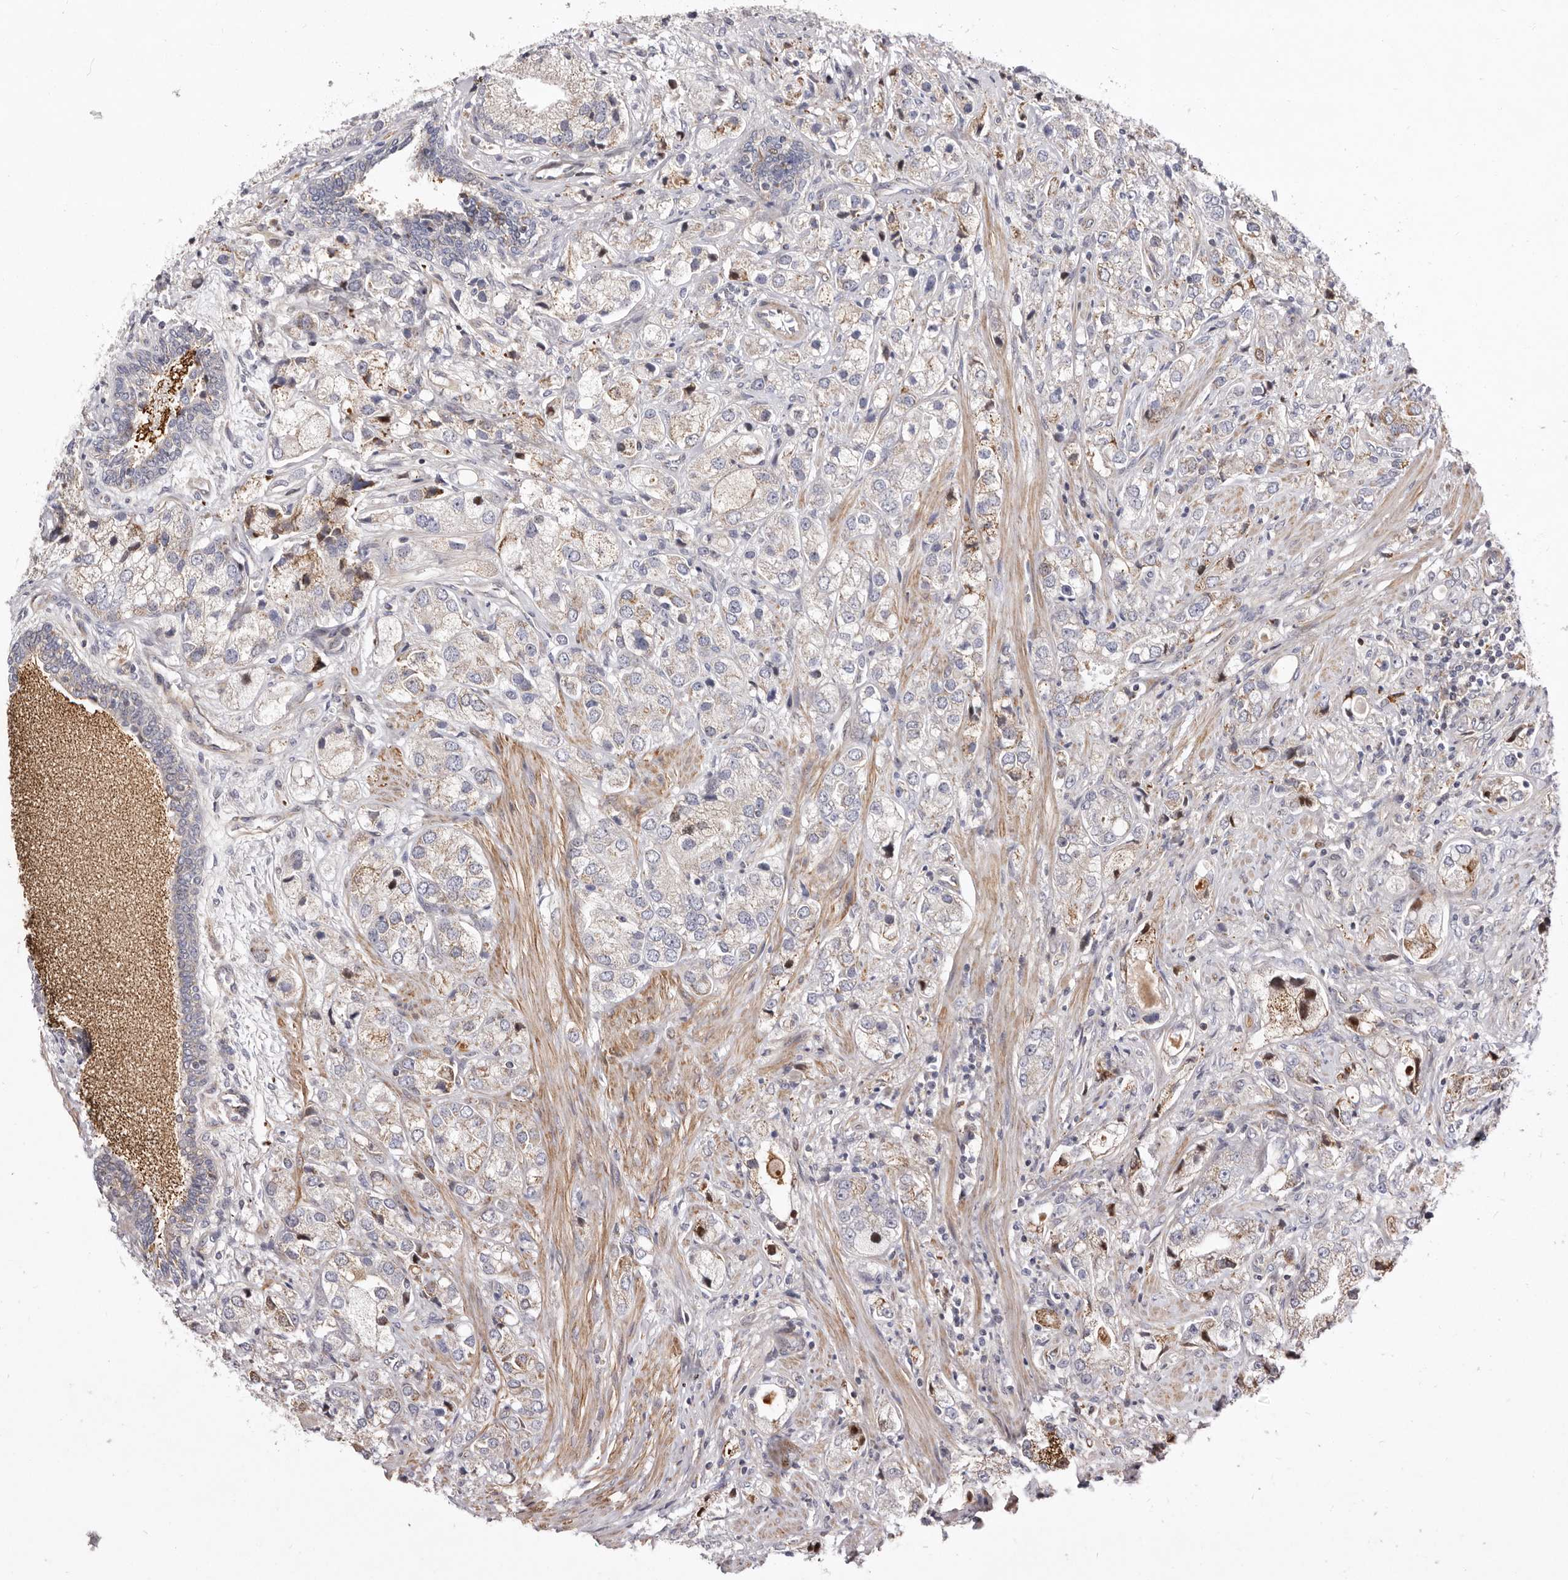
{"staining": {"intensity": "weak", "quantity": "<25%", "location": "cytoplasmic/membranous"}, "tissue": "prostate cancer", "cell_type": "Tumor cells", "image_type": "cancer", "snomed": [{"axis": "morphology", "description": "Adenocarcinoma, High grade"}, {"axis": "topography", "description": "Prostate"}], "caption": "Prostate high-grade adenocarcinoma stained for a protein using immunohistochemistry (IHC) exhibits no expression tumor cells.", "gene": "NUBPL", "patient": {"sex": "male", "age": 50}}